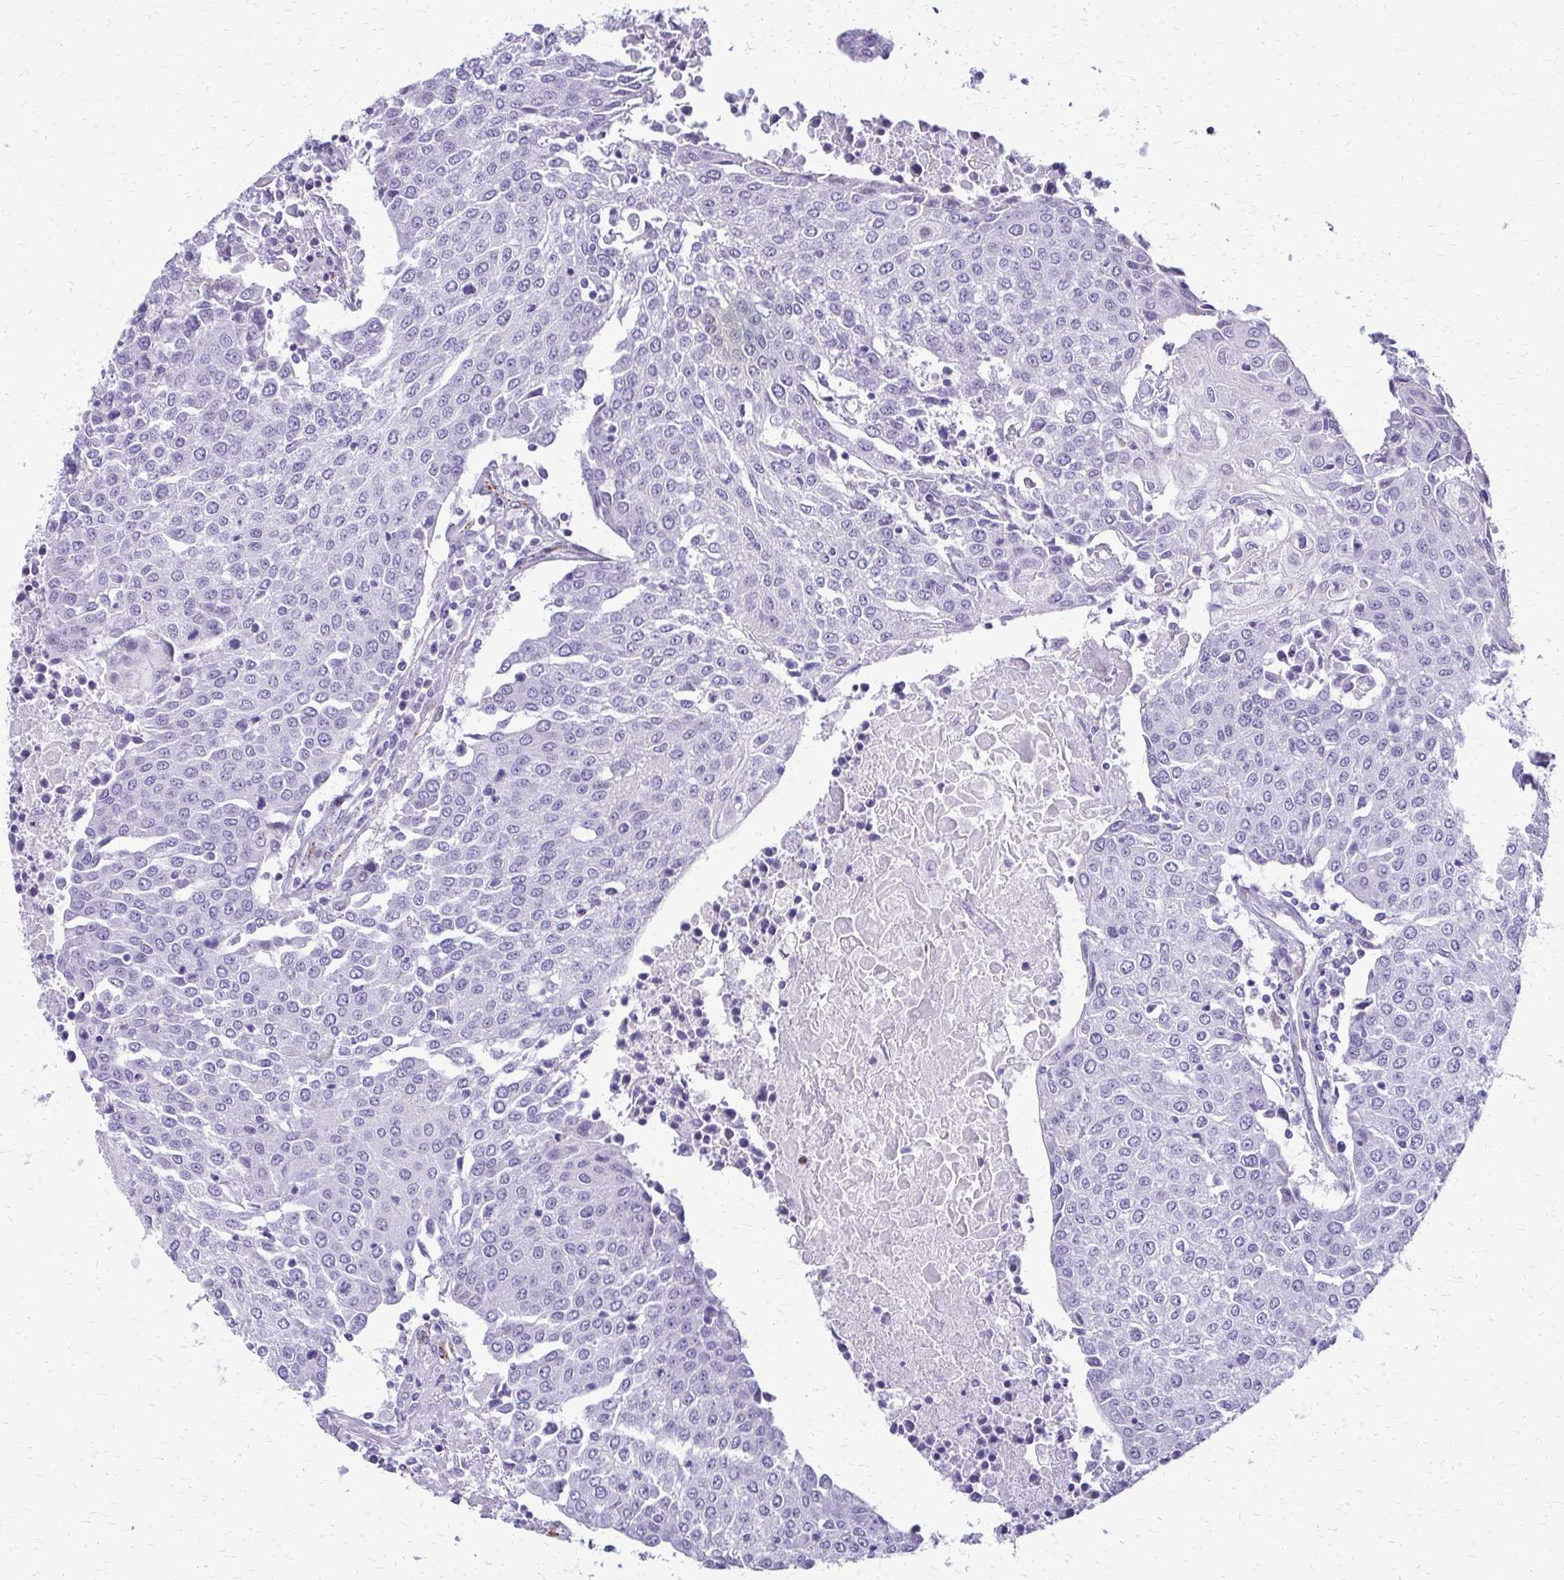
{"staining": {"intensity": "negative", "quantity": "none", "location": "none"}, "tissue": "urothelial cancer", "cell_type": "Tumor cells", "image_type": "cancer", "snomed": [{"axis": "morphology", "description": "Urothelial carcinoma, High grade"}, {"axis": "topography", "description": "Urinary bladder"}], "caption": "Tumor cells show no significant positivity in urothelial cancer.", "gene": "FAM162B", "patient": {"sex": "female", "age": 85}}